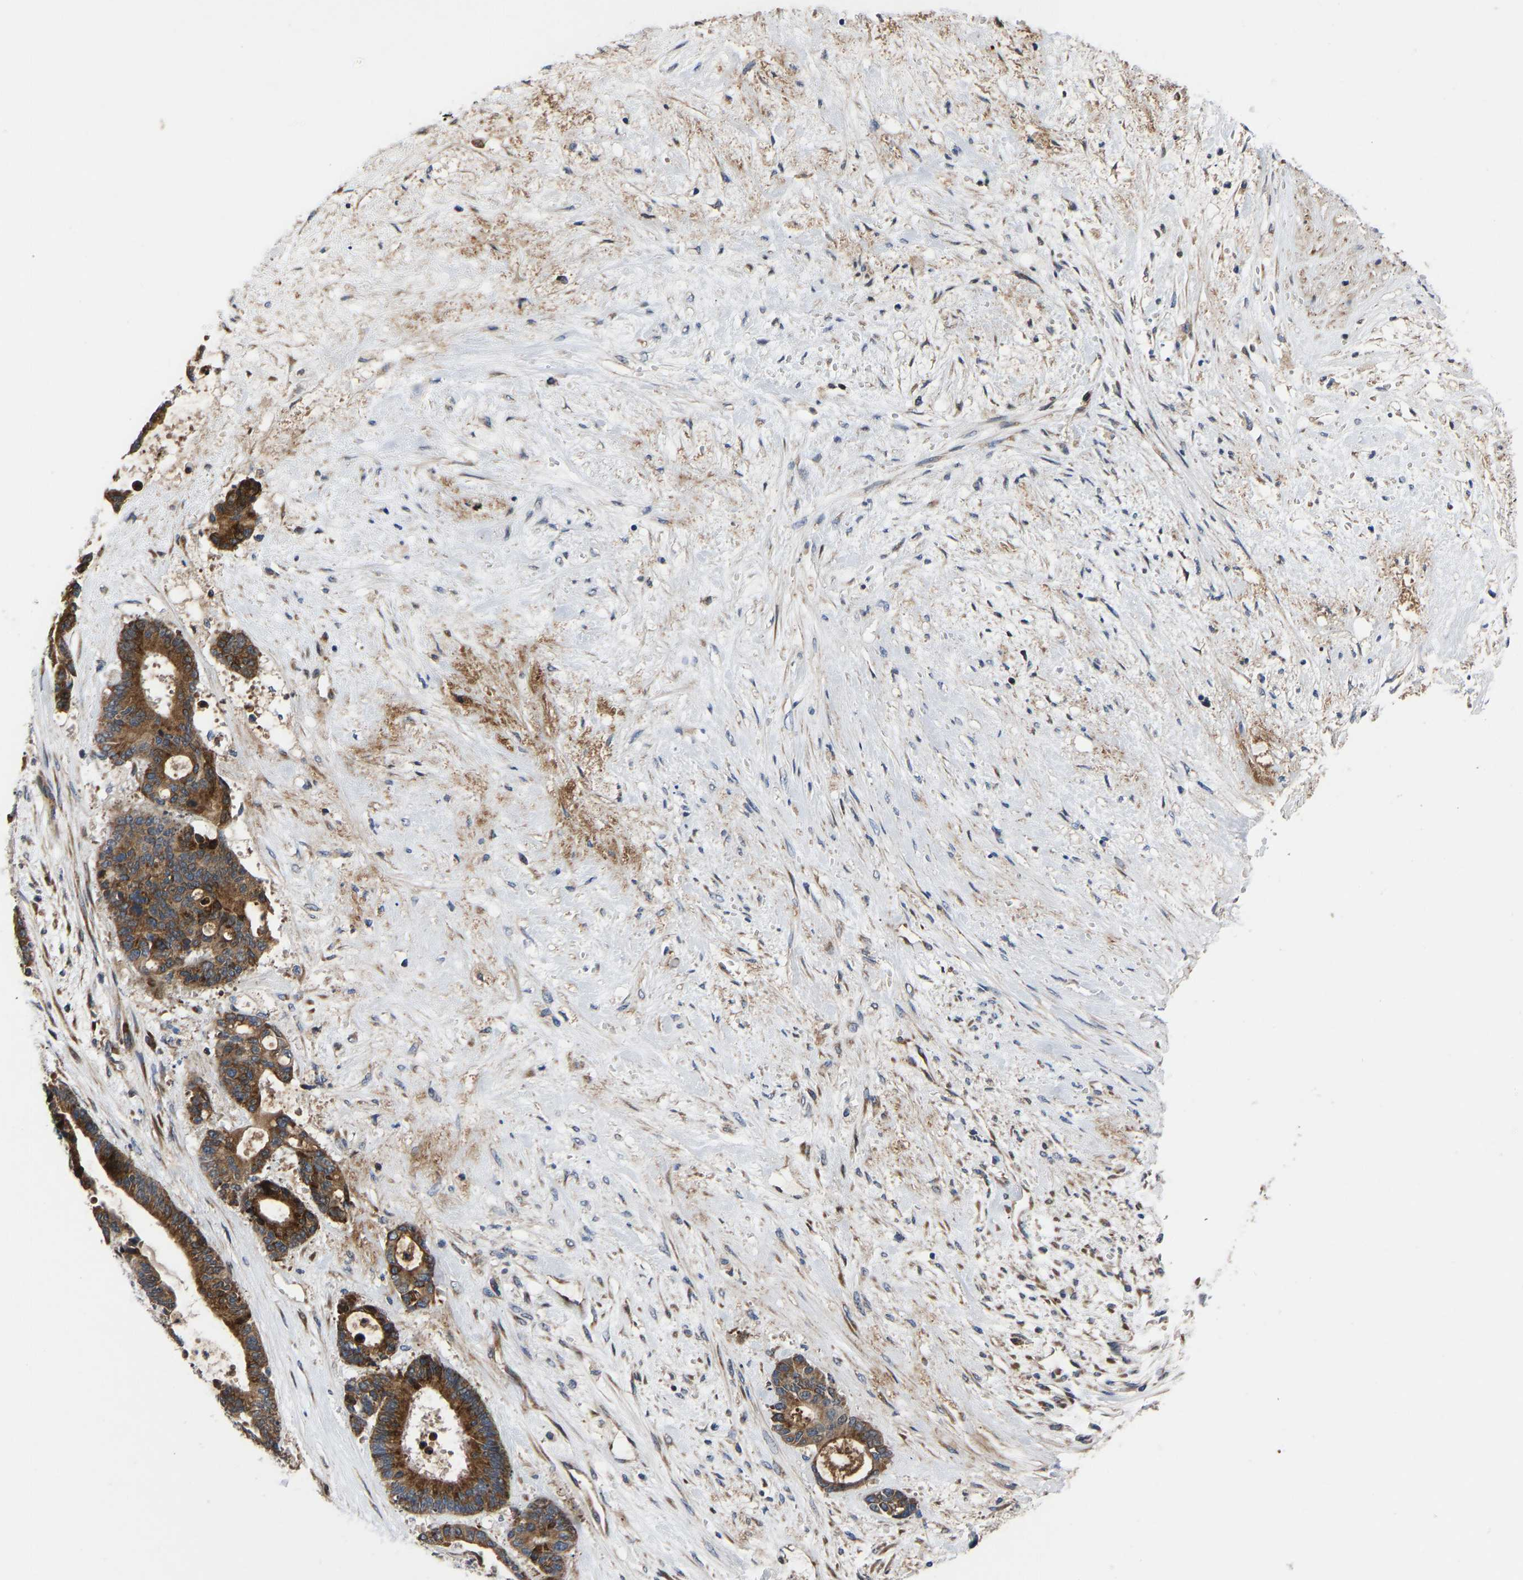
{"staining": {"intensity": "strong", "quantity": ">75%", "location": "cytoplasmic/membranous"}, "tissue": "liver cancer", "cell_type": "Tumor cells", "image_type": "cancer", "snomed": [{"axis": "morphology", "description": "Normal tissue, NOS"}, {"axis": "morphology", "description": "Cholangiocarcinoma"}, {"axis": "topography", "description": "Liver"}, {"axis": "topography", "description": "Peripheral nerve tissue"}], "caption": "Immunohistochemical staining of human cholangiocarcinoma (liver) exhibits high levels of strong cytoplasmic/membranous protein positivity in about >75% of tumor cells.", "gene": "TMEM38B", "patient": {"sex": "female", "age": 73}}